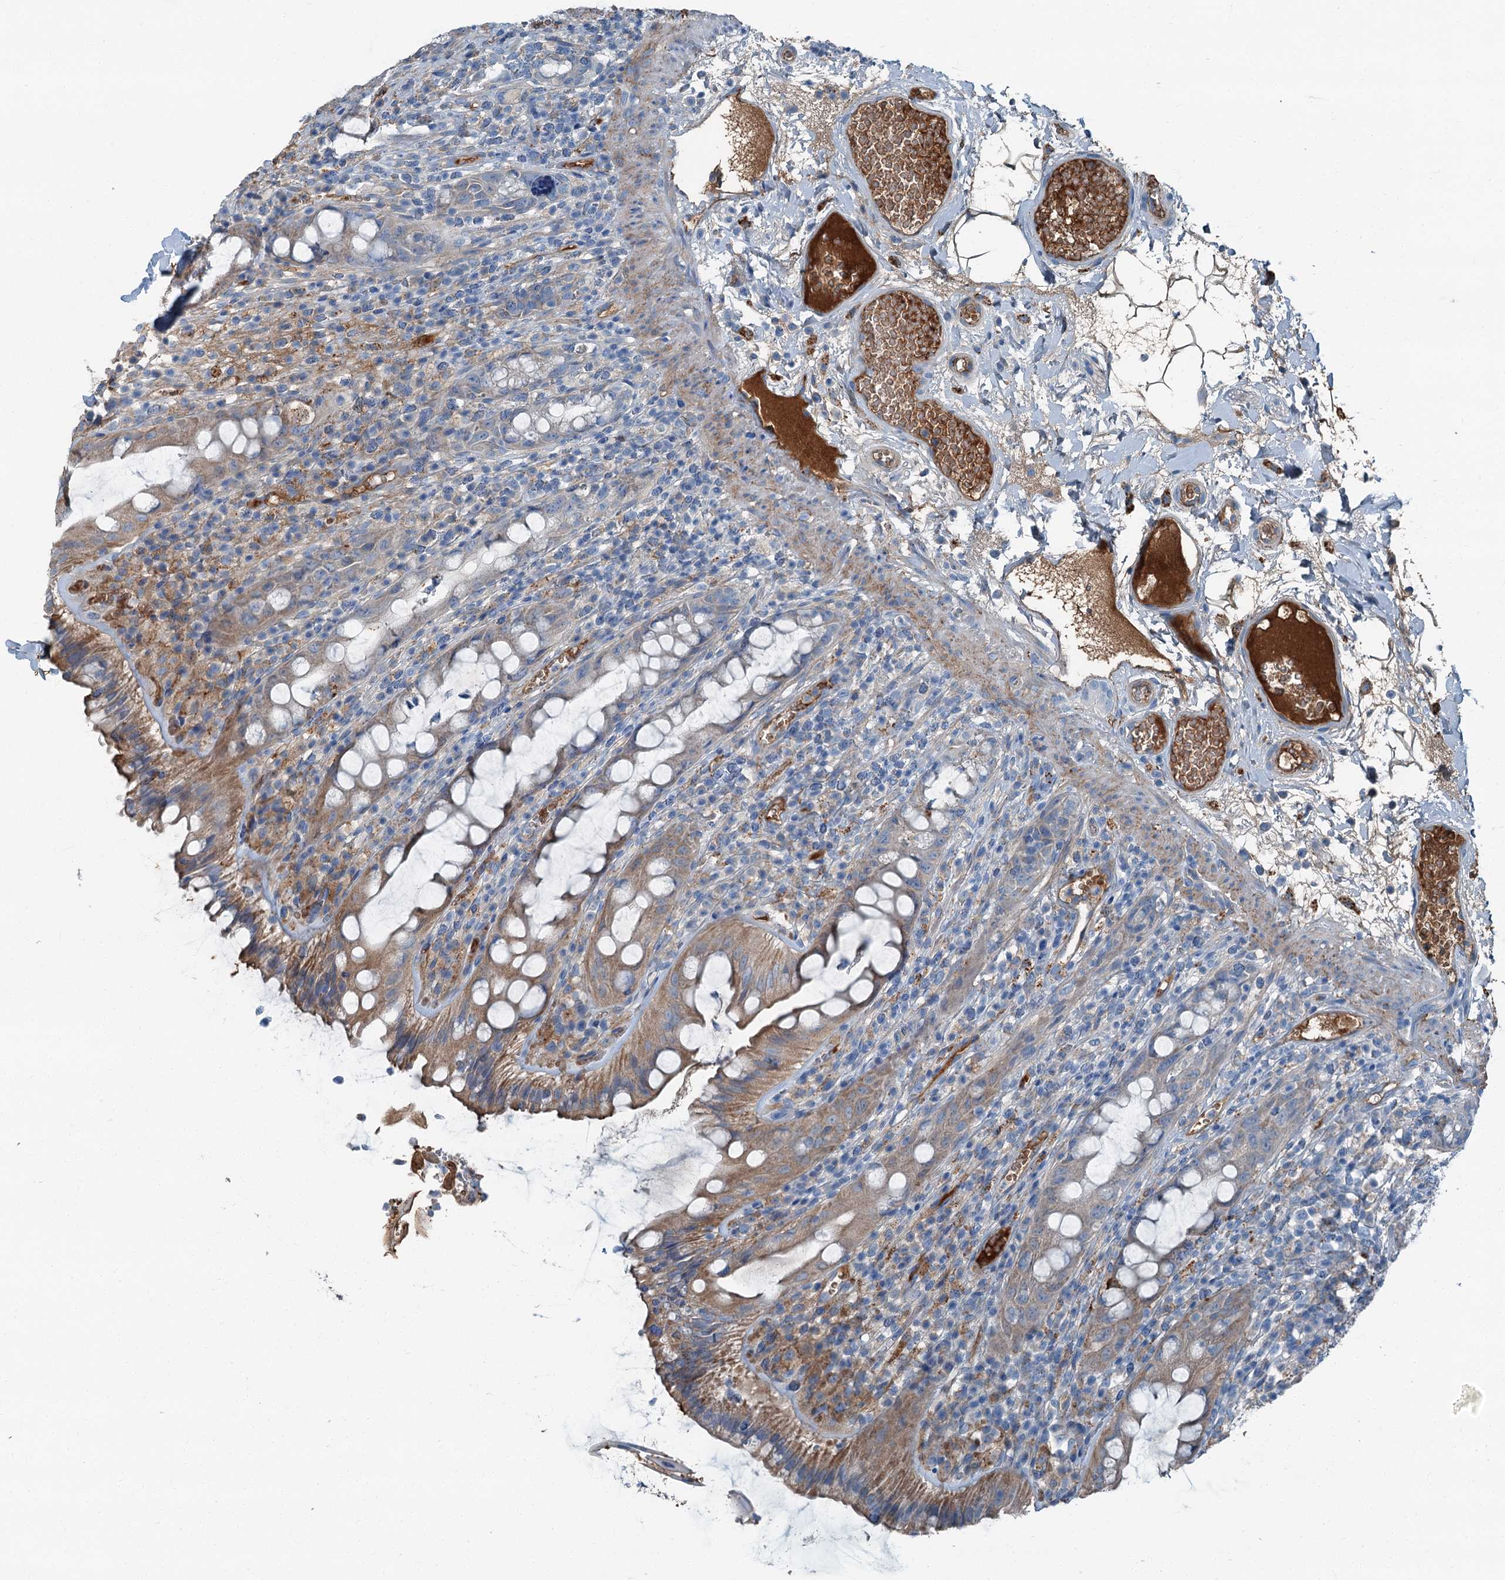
{"staining": {"intensity": "moderate", "quantity": "25%-75%", "location": "cytoplasmic/membranous"}, "tissue": "rectum", "cell_type": "Glandular cells", "image_type": "normal", "snomed": [{"axis": "morphology", "description": "Normal tissue, NOS"}, {"axis": "topography", "description": "Rectum"}], "caption": "Brown immunohistochemical staining in normal human rectum exhibits moderate cytoplasmic/membranous positivity in approximately 25%-75% of glandular cells. (IHC, brightfield microscopy, high magnification).", "gene": "AXL", "patient": {"sex": "female", "age": 57}}